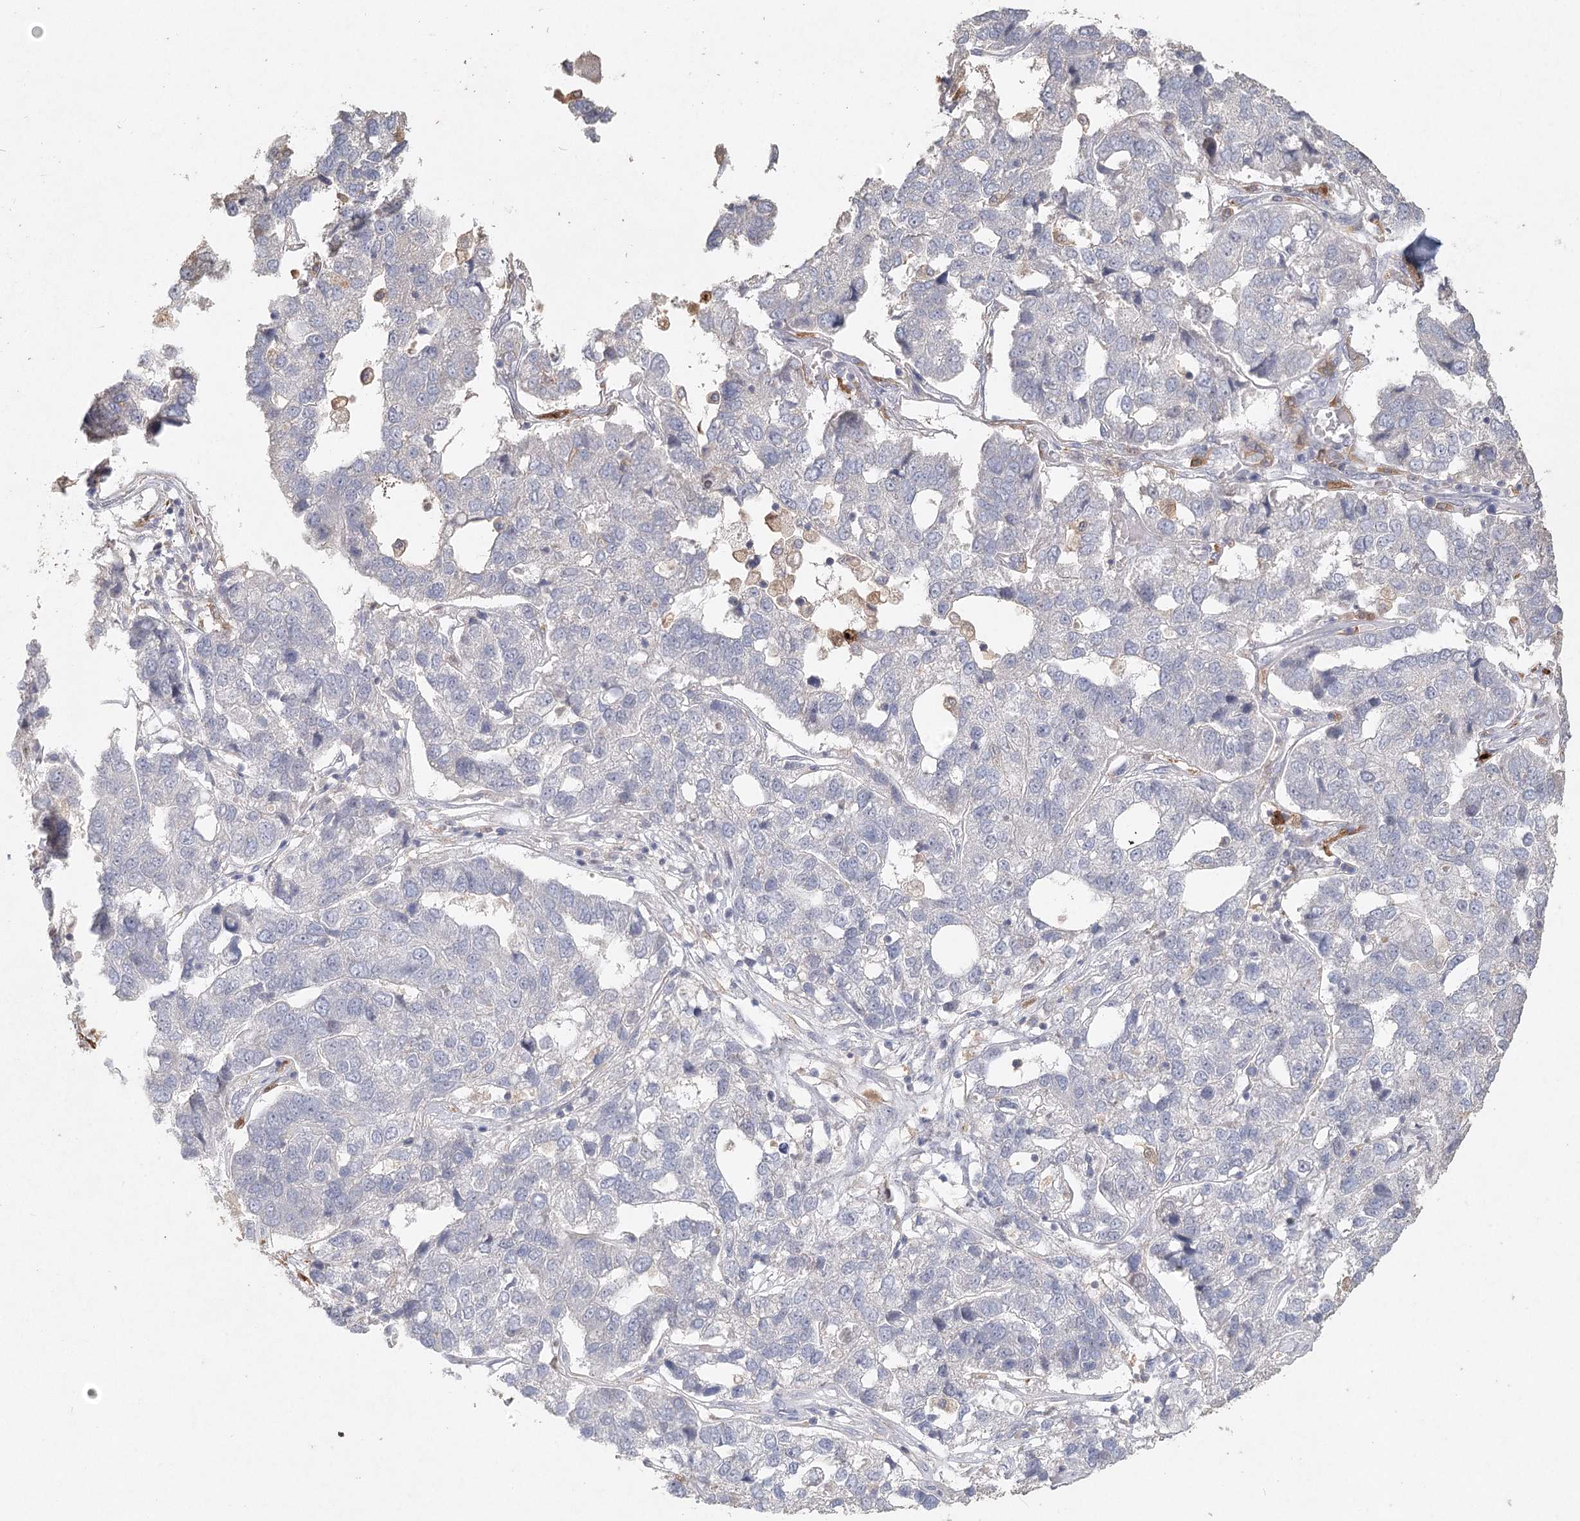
{"staining": {"intensity": "negative", "quantity": "none", "location": "none"}, "tissue": "pancreatic cancer", "cell_type": "Tumor cells", "image_type": "cancer", "snomed": [{"axis": "morphology", "description": "Adenocarcinoma, NOS"}, {"axis": "topography", "description": "Pancreas"}], "caption": "Tumor cells show no significant staining in pancreatic cancer. (Immunohistochemistry (ihc), brightfield microscopy, high magnification).", "gene": "ARSI", "patient": {"sex": "female", "age": 61}}